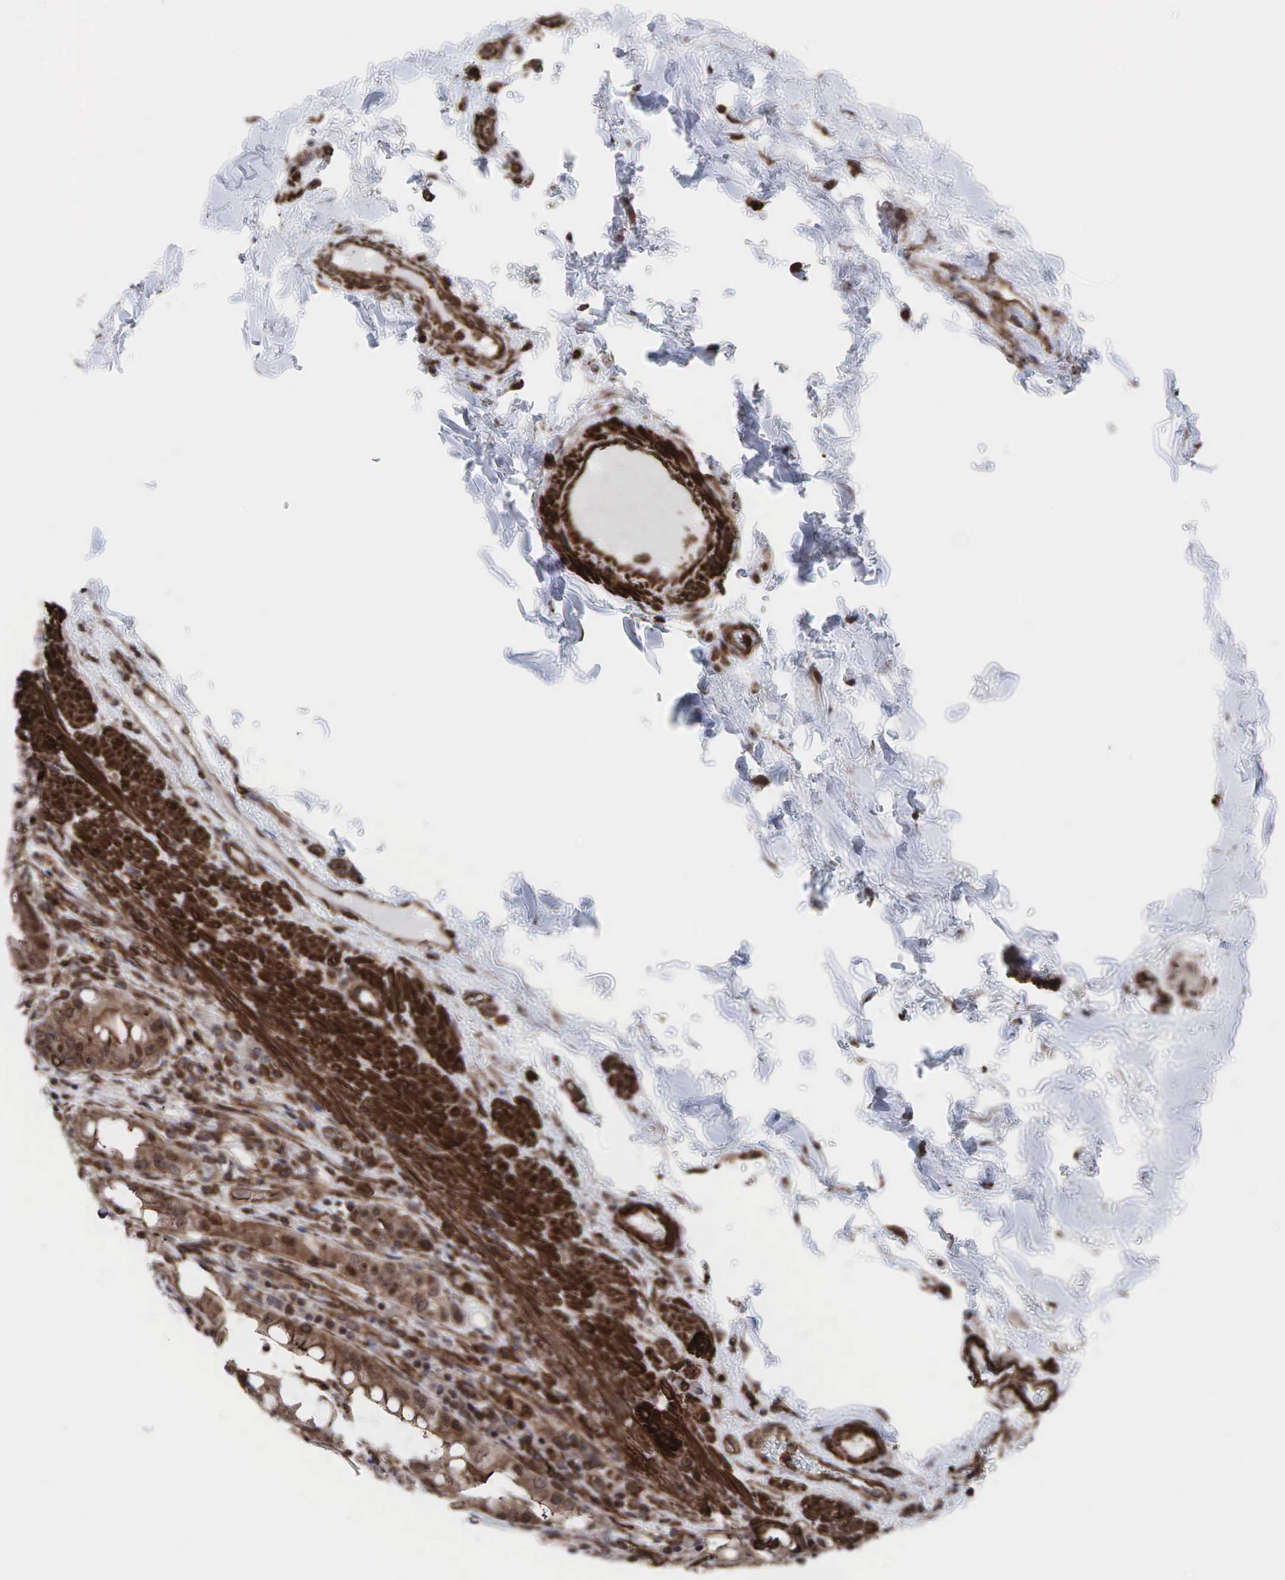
{"staining": {"intensity": "moderate", "quantity": ">75%", "location": "cytoplasmic/membranous"}, "tissue": "rectum", "cell_type": "Glandular cells", "image_type": "normal", "snomed": [{"axis": "morphology", "description": "Normal tissue, NOS"}, {"axis": "topography", "description": "Rectum"}], "caption": "An IHC photomicrograph of unremarkable tissue is shown. Protein staining in brown shows moderate cytoplasmic/membranous positivity in rectum within glandular cells. The staining is performed using DAB (3,3'-diaminobenzidine) brown chromogen to label protein expression. The nuclei are counter-stained blue using hematoxylin.", "gene": "GPRASP1", "patient": {"sex": "female", "age": 60}}